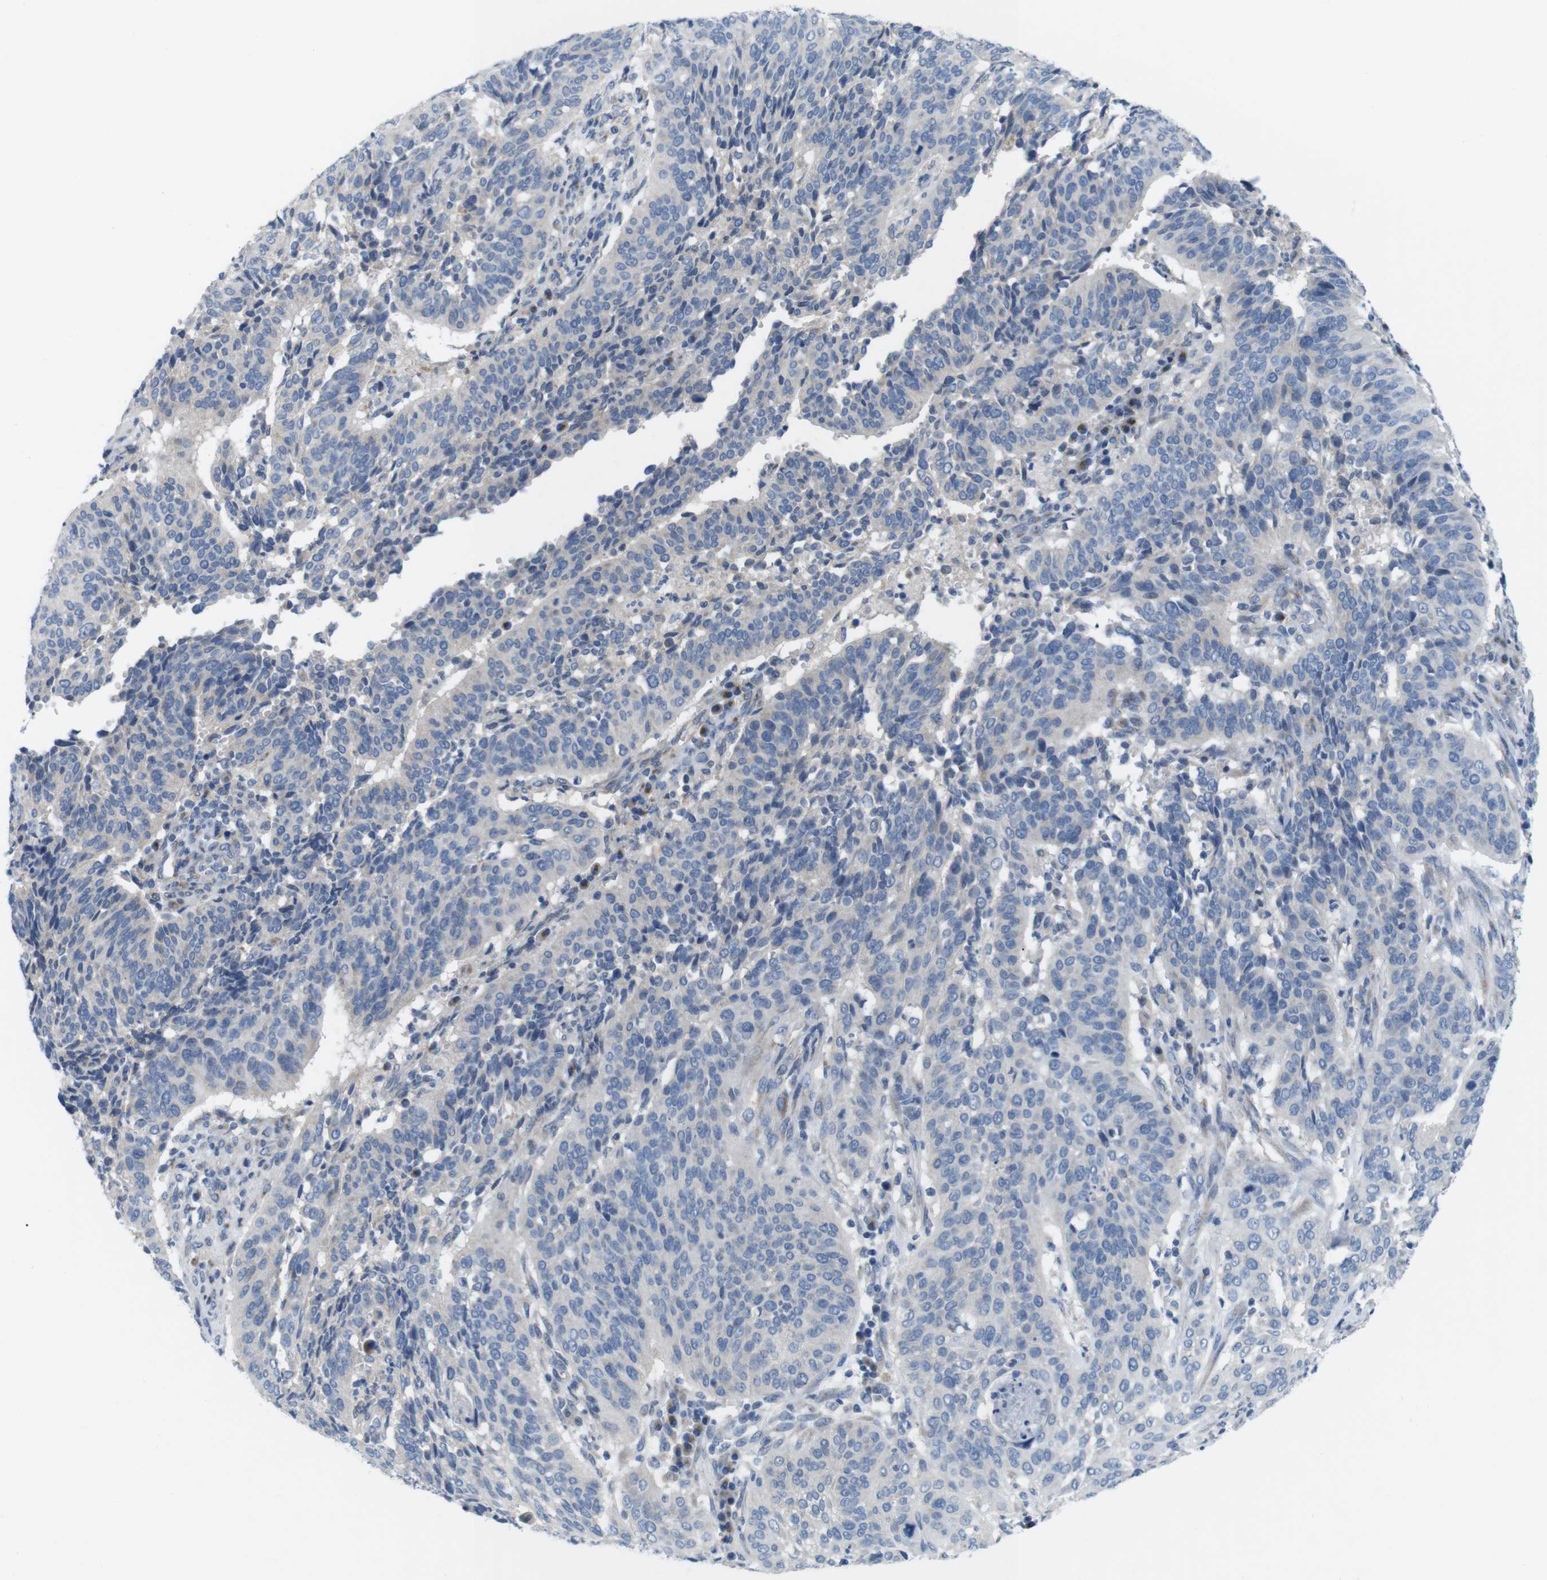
{"staining": {"intensity": "negative", "quantity": "none", "location": "none"}, "tissue": "cervical cancer", "cell_type": "Tumor cells", "image_type": "cancer", "snomed": [{"axis": "morphology", "description": "Normal tissue, NOS"}, {"axis": "morphology", "description": "Squamous cell carcinoma, NOS"}, {"axis": "topography", "description": "Cervix"}], "caption": "Immunohistochemistry of cervical squamous cell carcinoma shows no positivity in tumor cells.", "gene": "GOLGA2", "patient": {"sex": "female", "age": 39}}